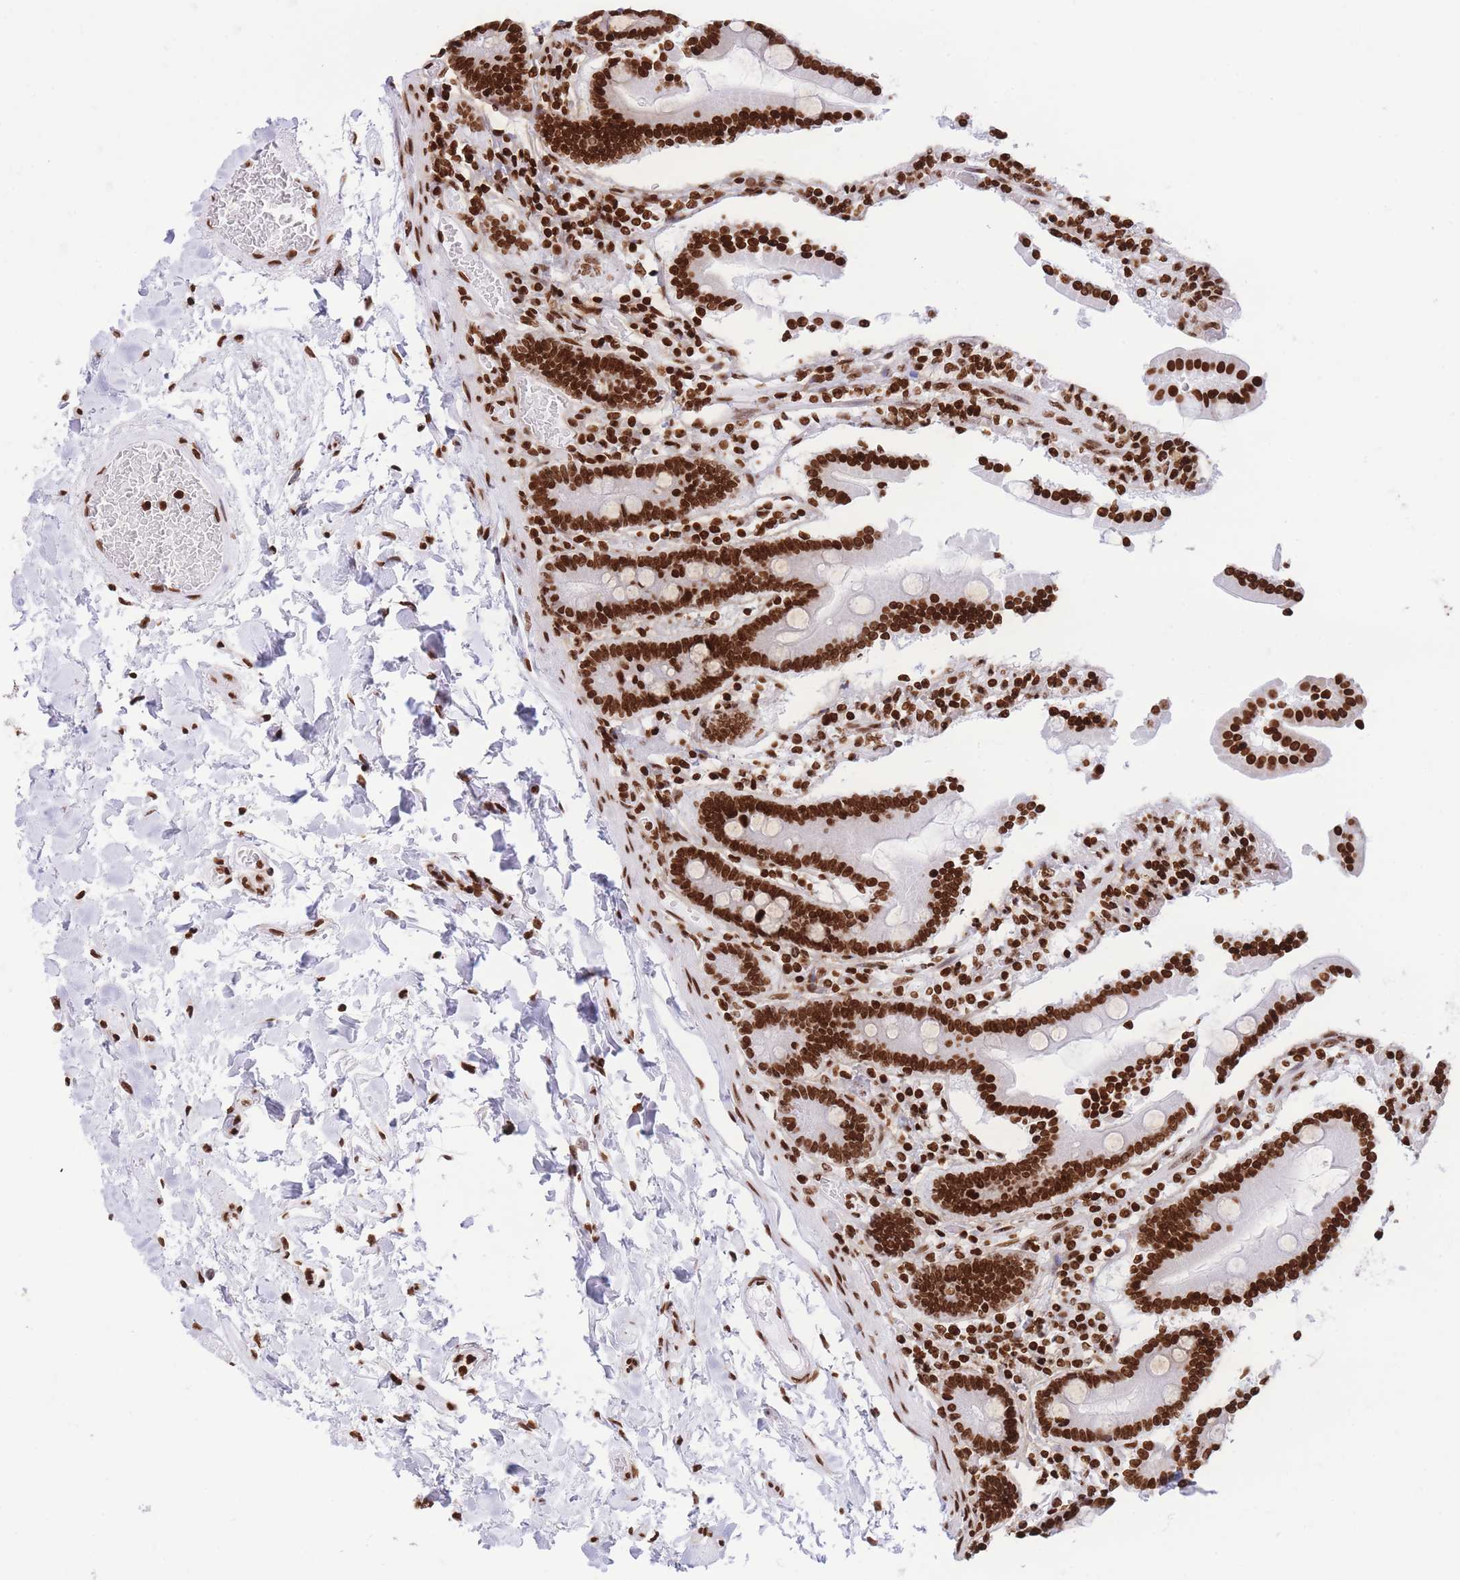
{"staining": {"intensity": "strong", "quantity": ">75%", "location": "nuclear"}, "tissue": "duodenum", "cell_type": "Glandular cells", "image_type": "normal", "snomed": [{"axis": "morphology", "description": "Normal tissue, NOS"}, {"axis": "topography", "description": "Duodenum"}], "caption": "High-magnification brightfield microscopy of normal duodenum stained with DAB (brown) and counterstained with hematoxylin (blue). glandular cells exhibit strong nuclear staining is identified in approximately>75% of cells. (DAB IHC, brown staining for protein, blue staining for nuclei).", "gene": "H2BC10", "patient": {"sex": "male", "age": 55}}